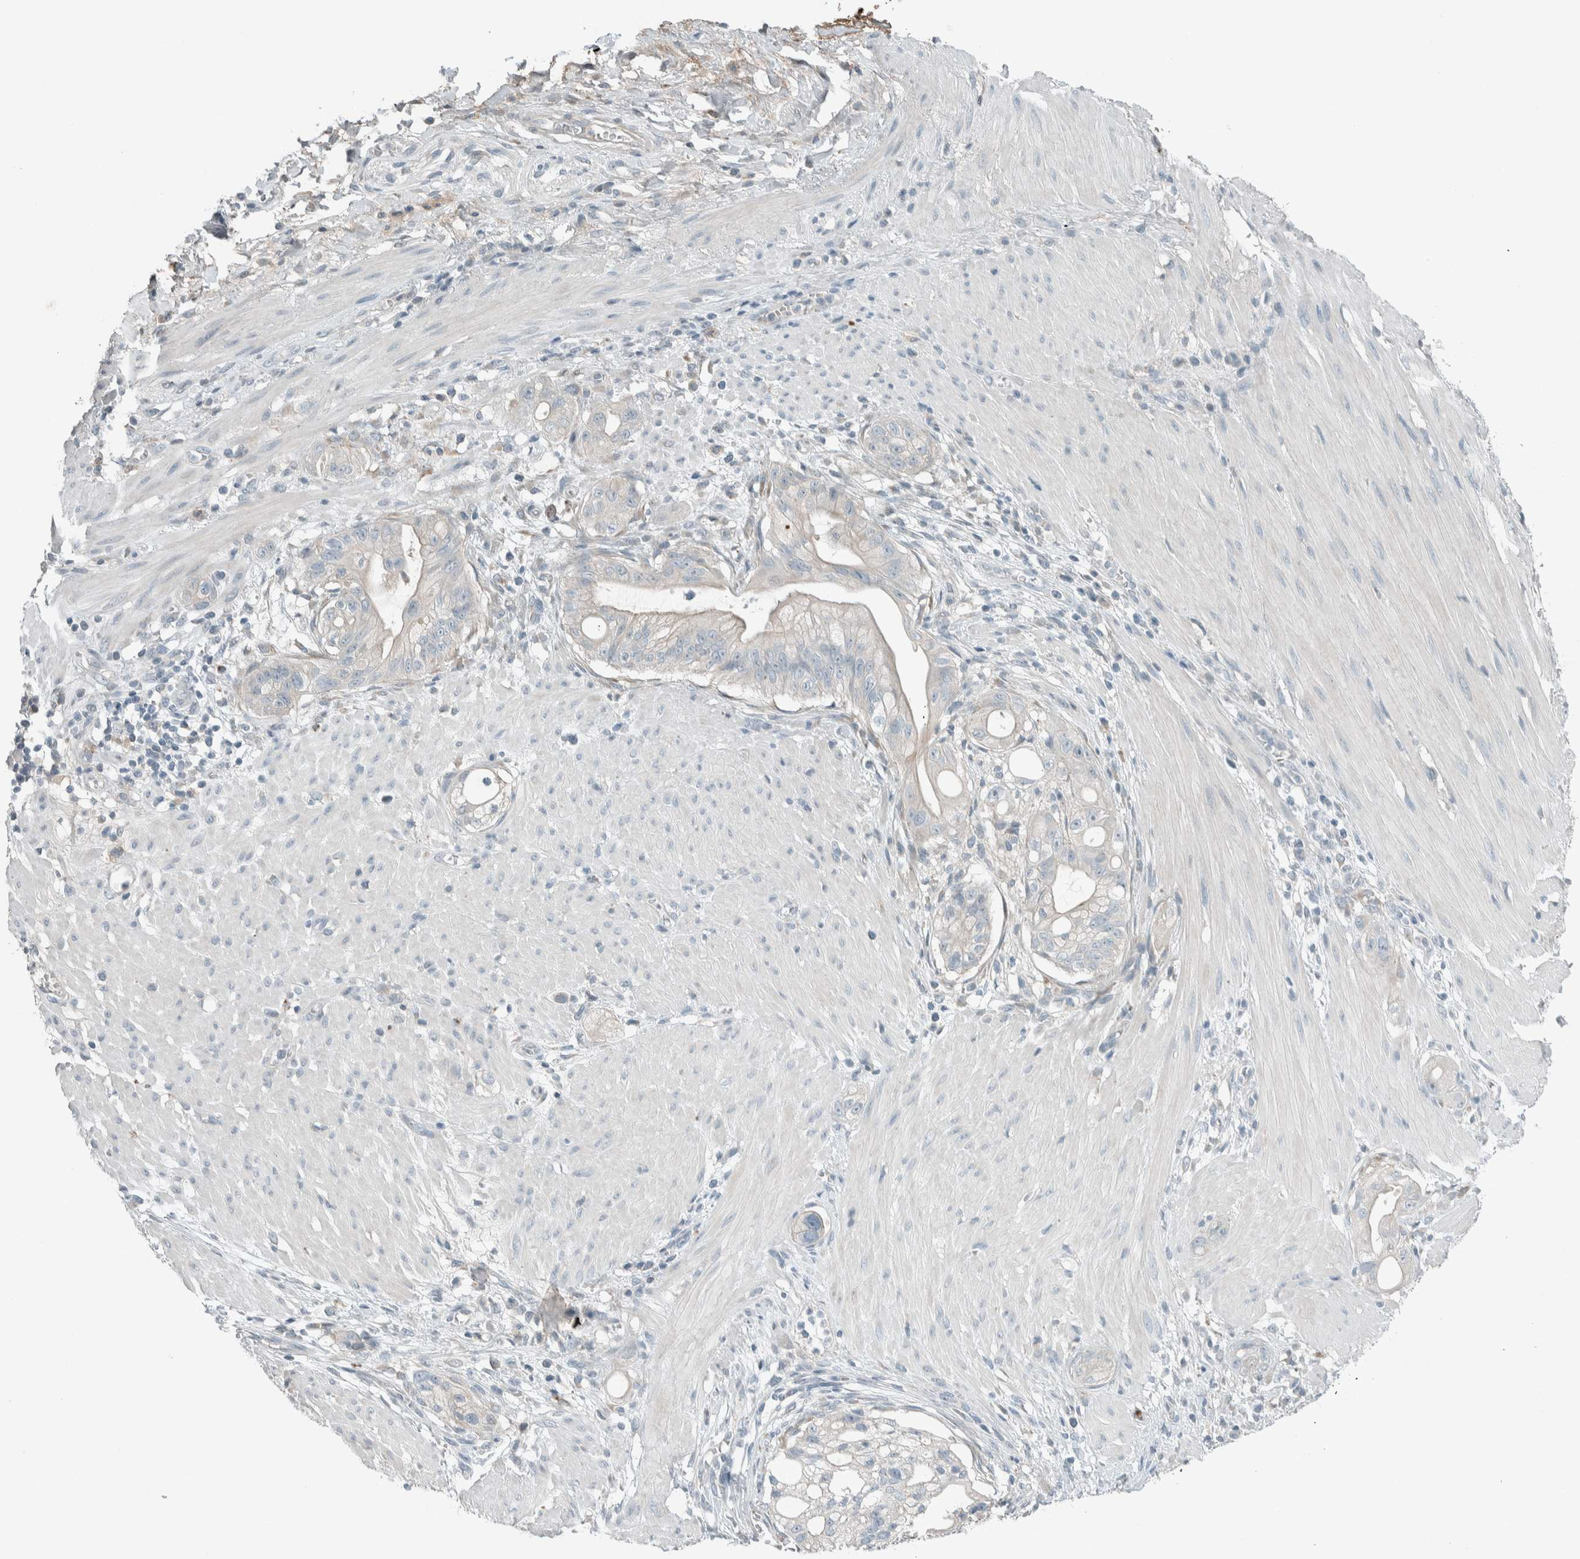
{"staining": {"intensity": "negative", "quantity": "none", "location": "none"}, "tissue": "stomach cancer", "cell_type": "Tumor cells", "image_type": "cancer", "snomed": [{"axis": "morphology", "description": "Adenocarcinoma, NOS"}, {"axis": "topography", "description": "Stomach"}, {"axis": "topography", "description": "Stomach, lower"}], "caption": "High magnification brightfield microscopy of stomach cancer (adenocarcinoma) stained with DAB (3,3'-diaminobenzidine) (brown) and counterstained with hematoxylin (blue): tumor cells show no significant positivity.", "gene": "CERCAM", "patient": {"sex": "female", "age": 48}}